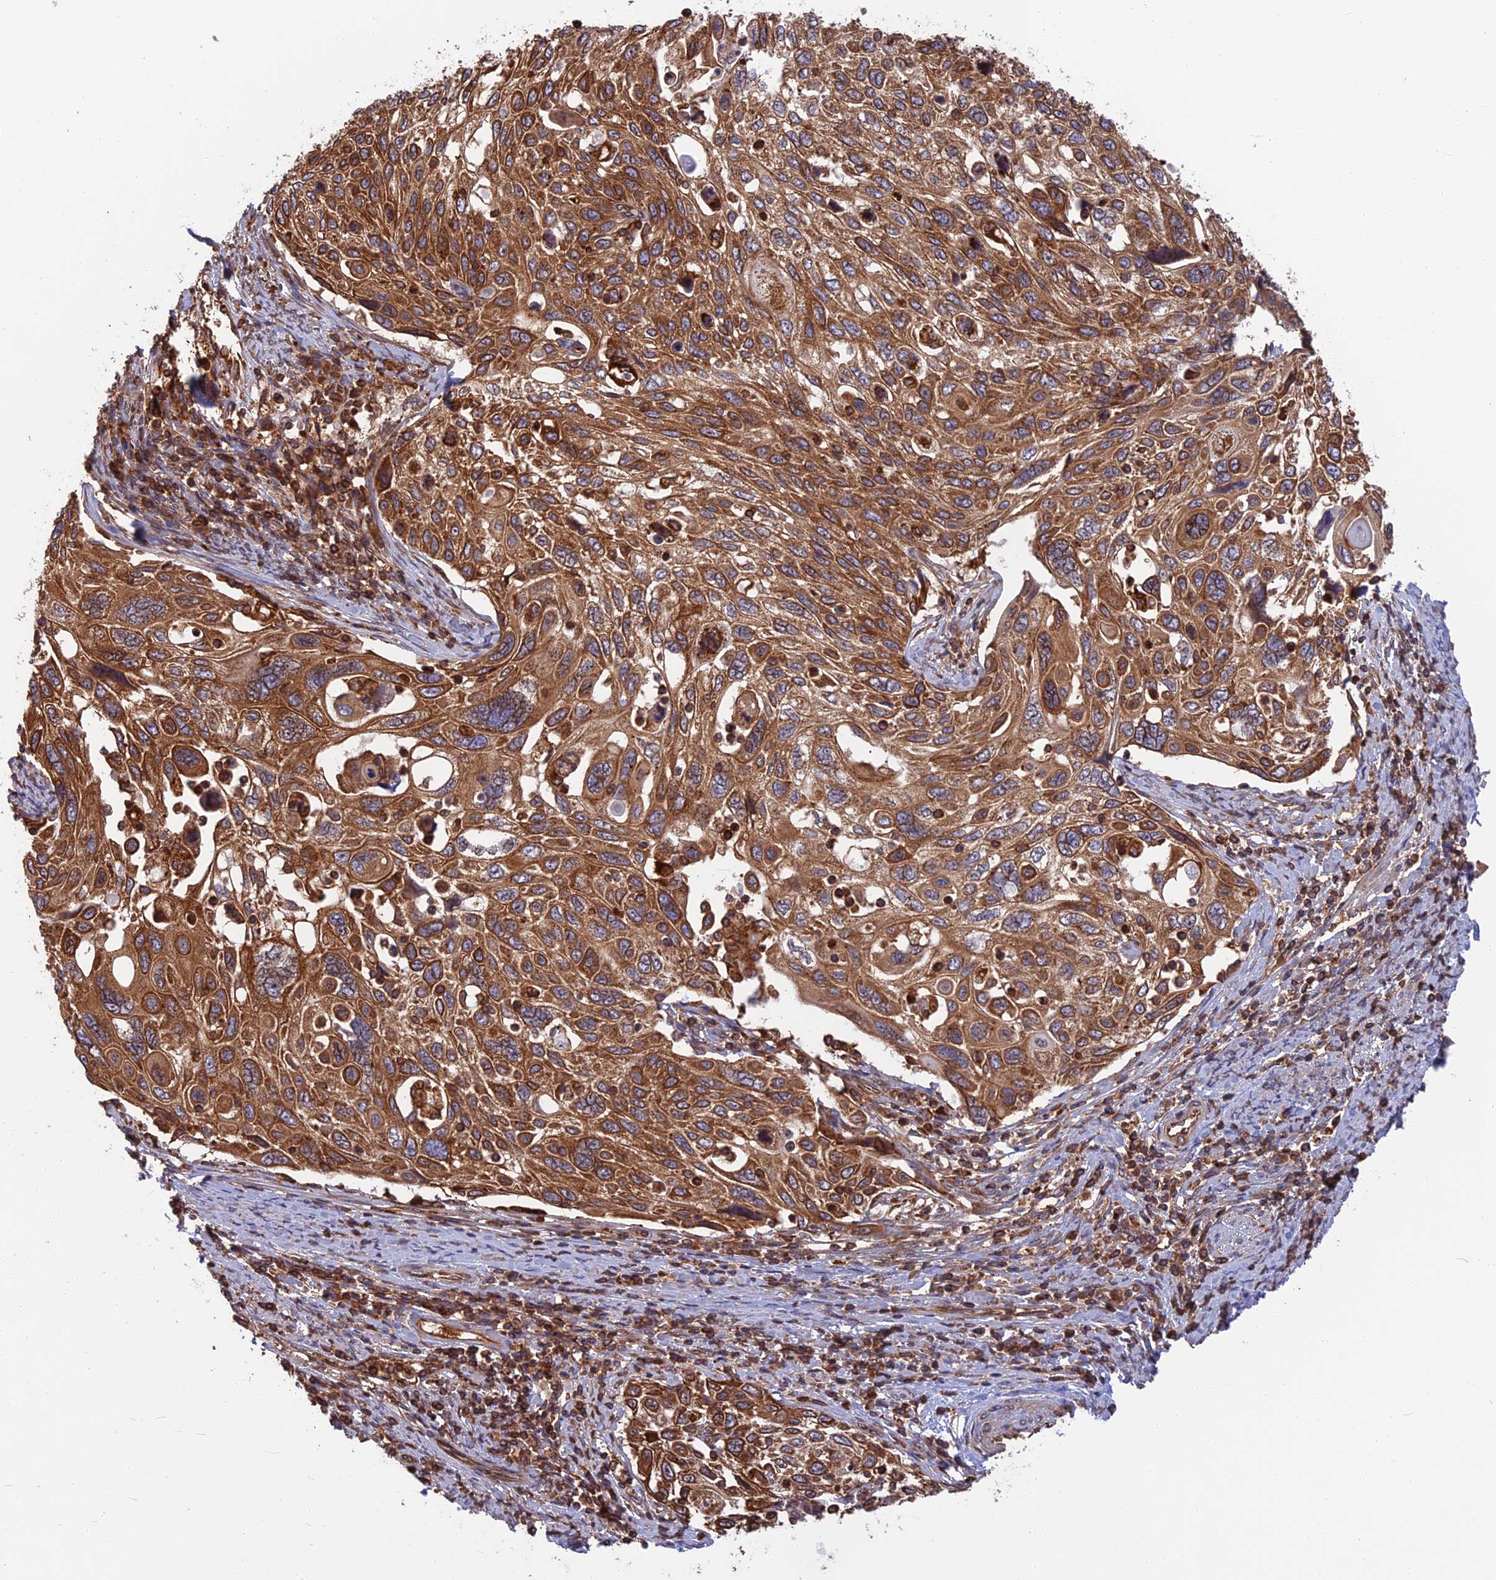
{"staining": {"intensity": "strong", "quantity": ">75%", "location": "cytoplasmic/membranous"}, "tissue": "cervical cancer", "cell_type": "Tumor cells", "image_type": "cancer", "snomed": [{"axis": "morphology", "description": "Squamous cell carcinoma, NOS"}, {"axis": "topography", "description": "Cervix"}], "caption": "The image shows staining of cervical cancer (squamous cell carcinoma), revealing strong cytoplasmic/membranous protein staining (brown color) within tumor cells.", "gene": "WDR1", "patient": {"sex": "female", "age": 70}}